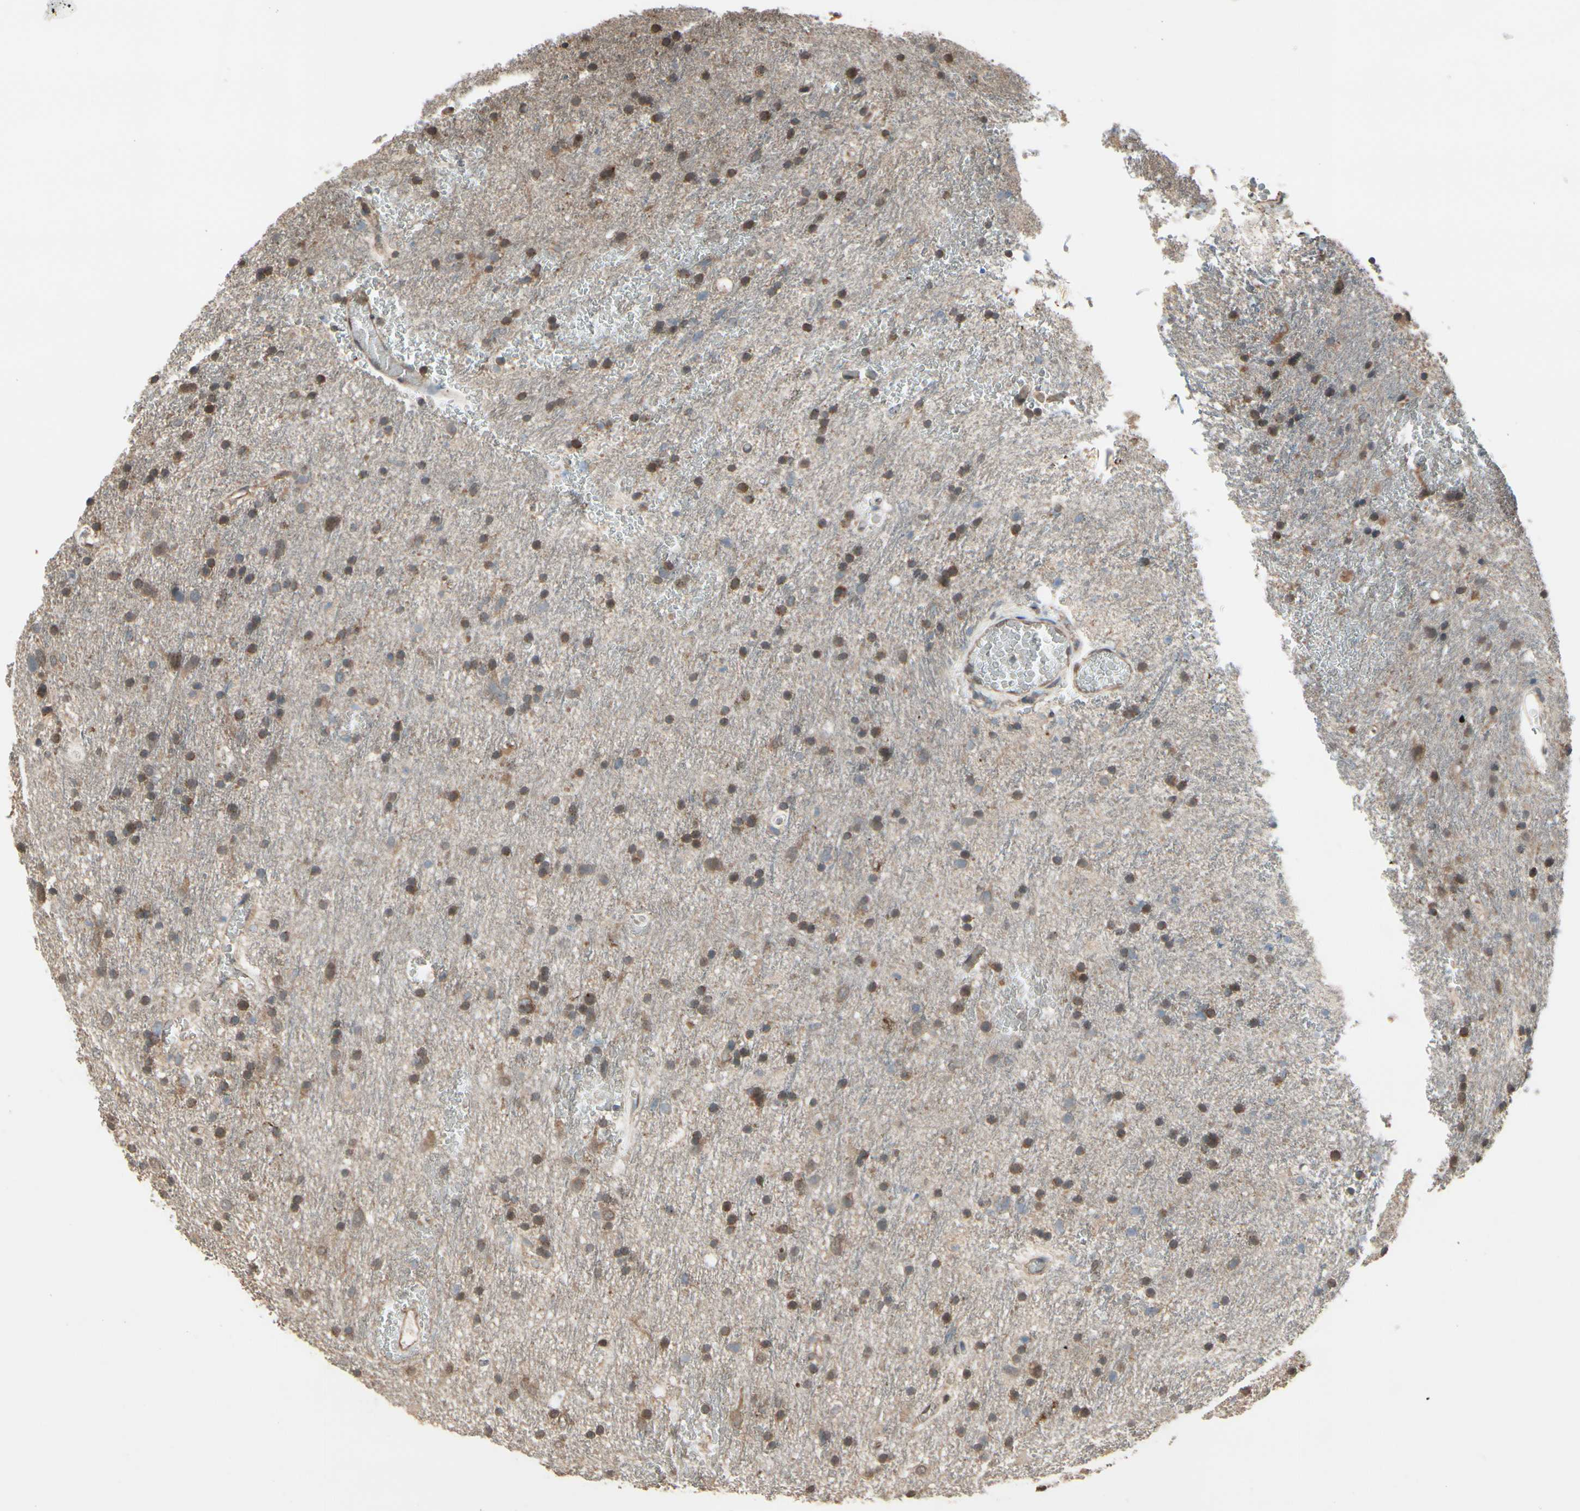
{"staining": {"intensity": "moderate", "quantity": ">75%", "location": "cytoplasmic/membranous,nuclear"}, "tissue": "glioma", "cell_type": "Tumor cells", "image_type": "cancer", "snomed": [{"axis": "morphology", "description": "Glioma, malignant, Low grade"}, {"axis": "topography", "description": "Brain"}], "caption": "Human malignant glioma (low-grade) stained with a brown dye reveals moderate cytoplasmic/membranous and nuclear positive expression in about >75% of tumor cells.", "gene": "PNPLA7", "patient": {"sex": "male", "age": 77}}